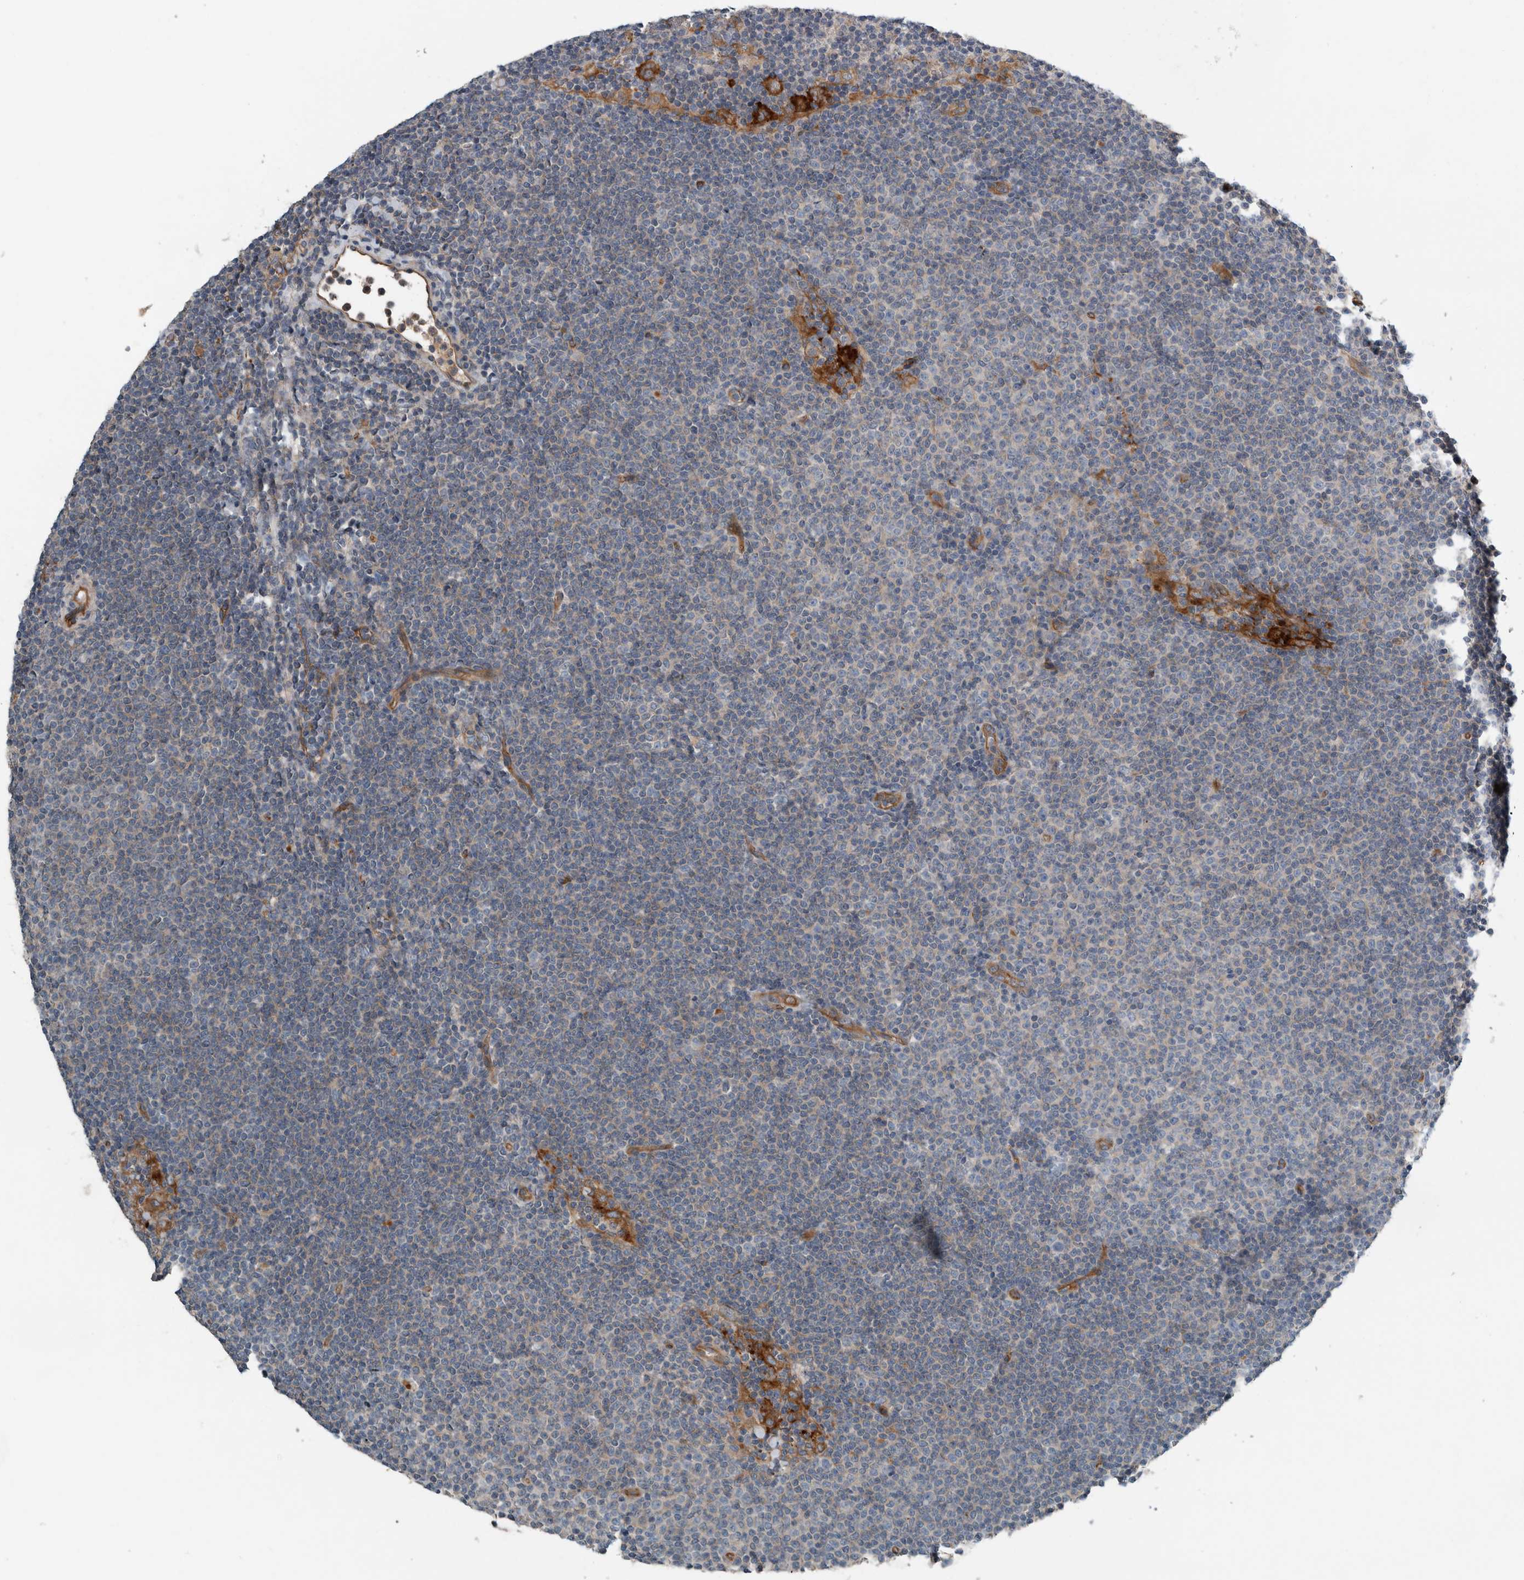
{"staining": {"intensity": "negative", "quantity": "none", "location": "none"}, "tissue": "lymphoma", "cell_type": "Tumor cells", "image_type": "cancer", "snomed": [{"axis": "morphology", "description": "Malignant lymphoma, non-Hodgkin's type, Low grade"}, {"axis": "topography", "description": "Lymph node"}], "caption": "Immunohistochemistry (IHC) of lymphoma reveals no positivity in tumor cells.", "gene": "GLT8D2", "patient": {"sex": "female", "age": 53}}